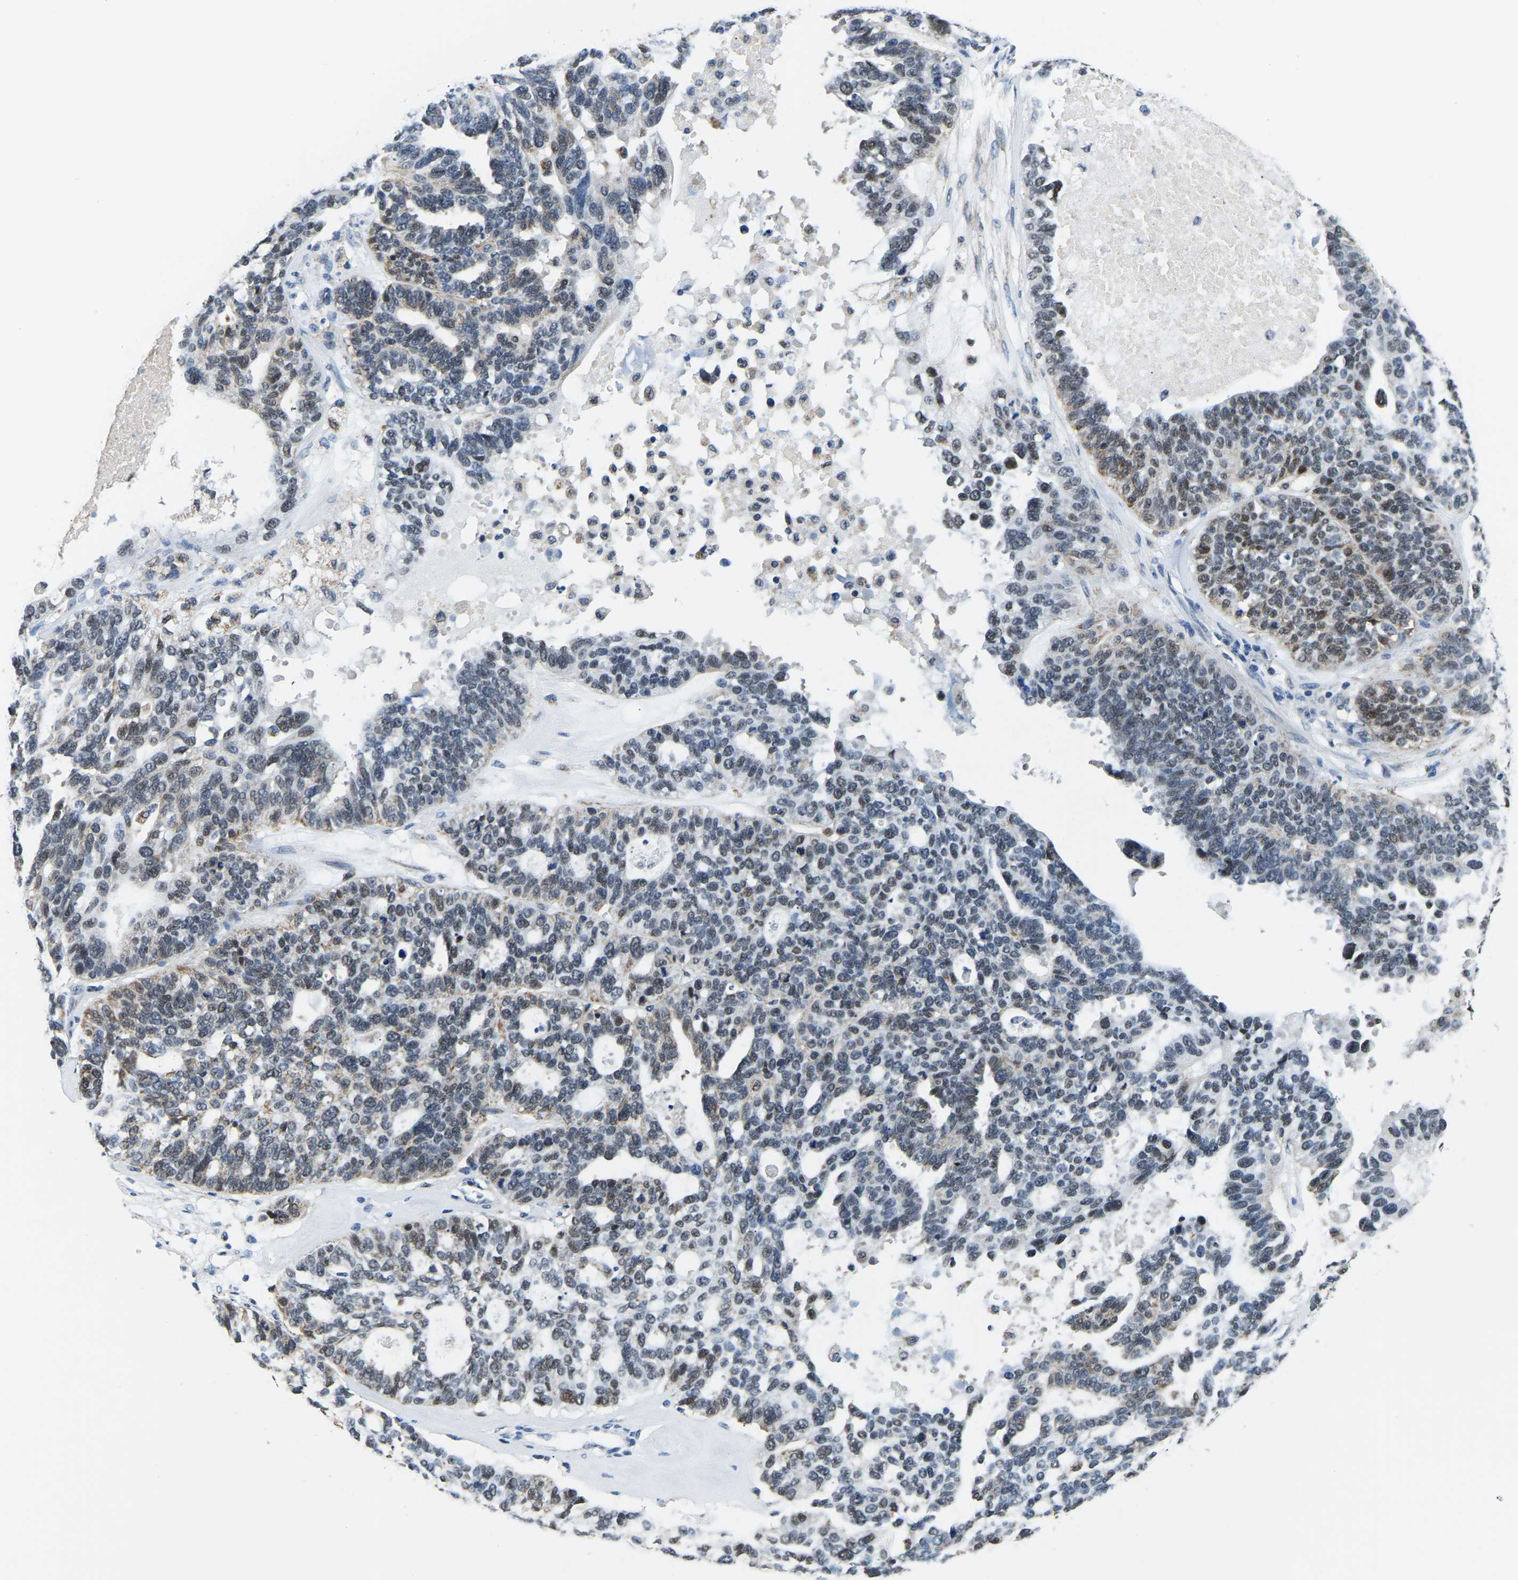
{"staining": {"intensity": "weak", "quantity": ">75%", "location": "nuclear"}, "tissue": "ovarian cancer", "cell_type": "Tumor cells", "image_type": "cancer", "snomed": [{"axis": "morphology", "description": "Cystadenocarcinoma, serous, NOS"}, {"axis": "topography", "description": "Ovary"}], "caption": "Immunohistochemistry photomicrograph of neoplastic tissue: human serous cystadenocarcinoma (ovarian) stained using IHC reveals low levels of weak protein expression localized specifically in the nuclear of tumor cells, appearing as a nuclear brown color.", "gene": "BNIP3L", "patient": {"sex": "female", "age": 59}}